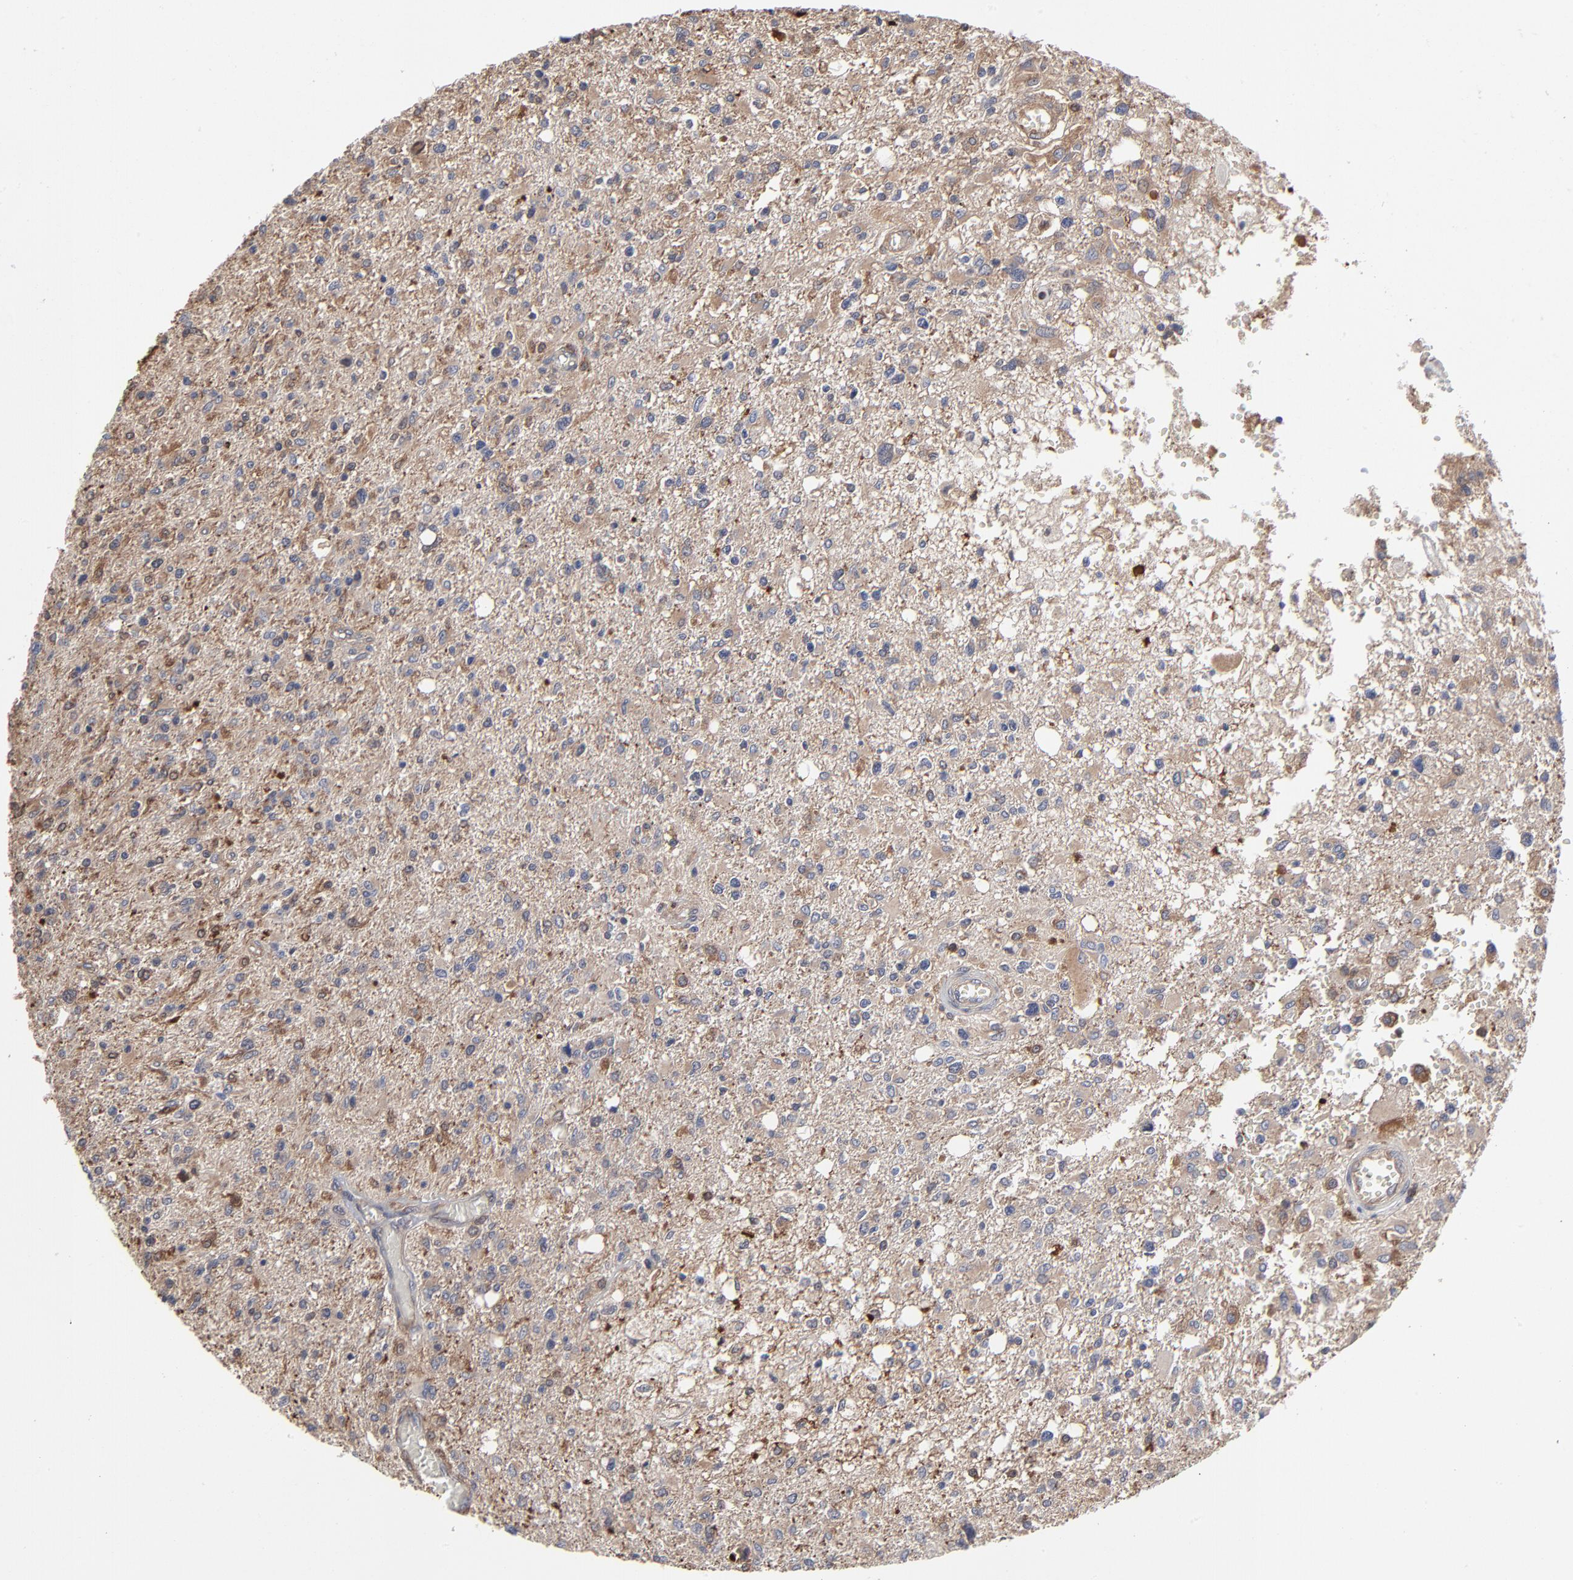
{"staining": {"intensity": "moderate", "quantity": ">75%", "location": "cytoplasmic/membranous"}, "tissue": "glioma", "cell_type": "Tumor cells", "image_type": "cancer", "snomed": [{"axis": "morphology", "description": "Glioma, malignant, High grade"}, {"axis": "topography", "description": "Cerebral cortex"}], "caption": "Human glioma stained with a brown dye exhibits moderate cytoplasmic/membranous positive expression in approximately >75% of tumor cells.", "gene": "MAP2K1", "patient": {"sex": "male", "age": 76}}